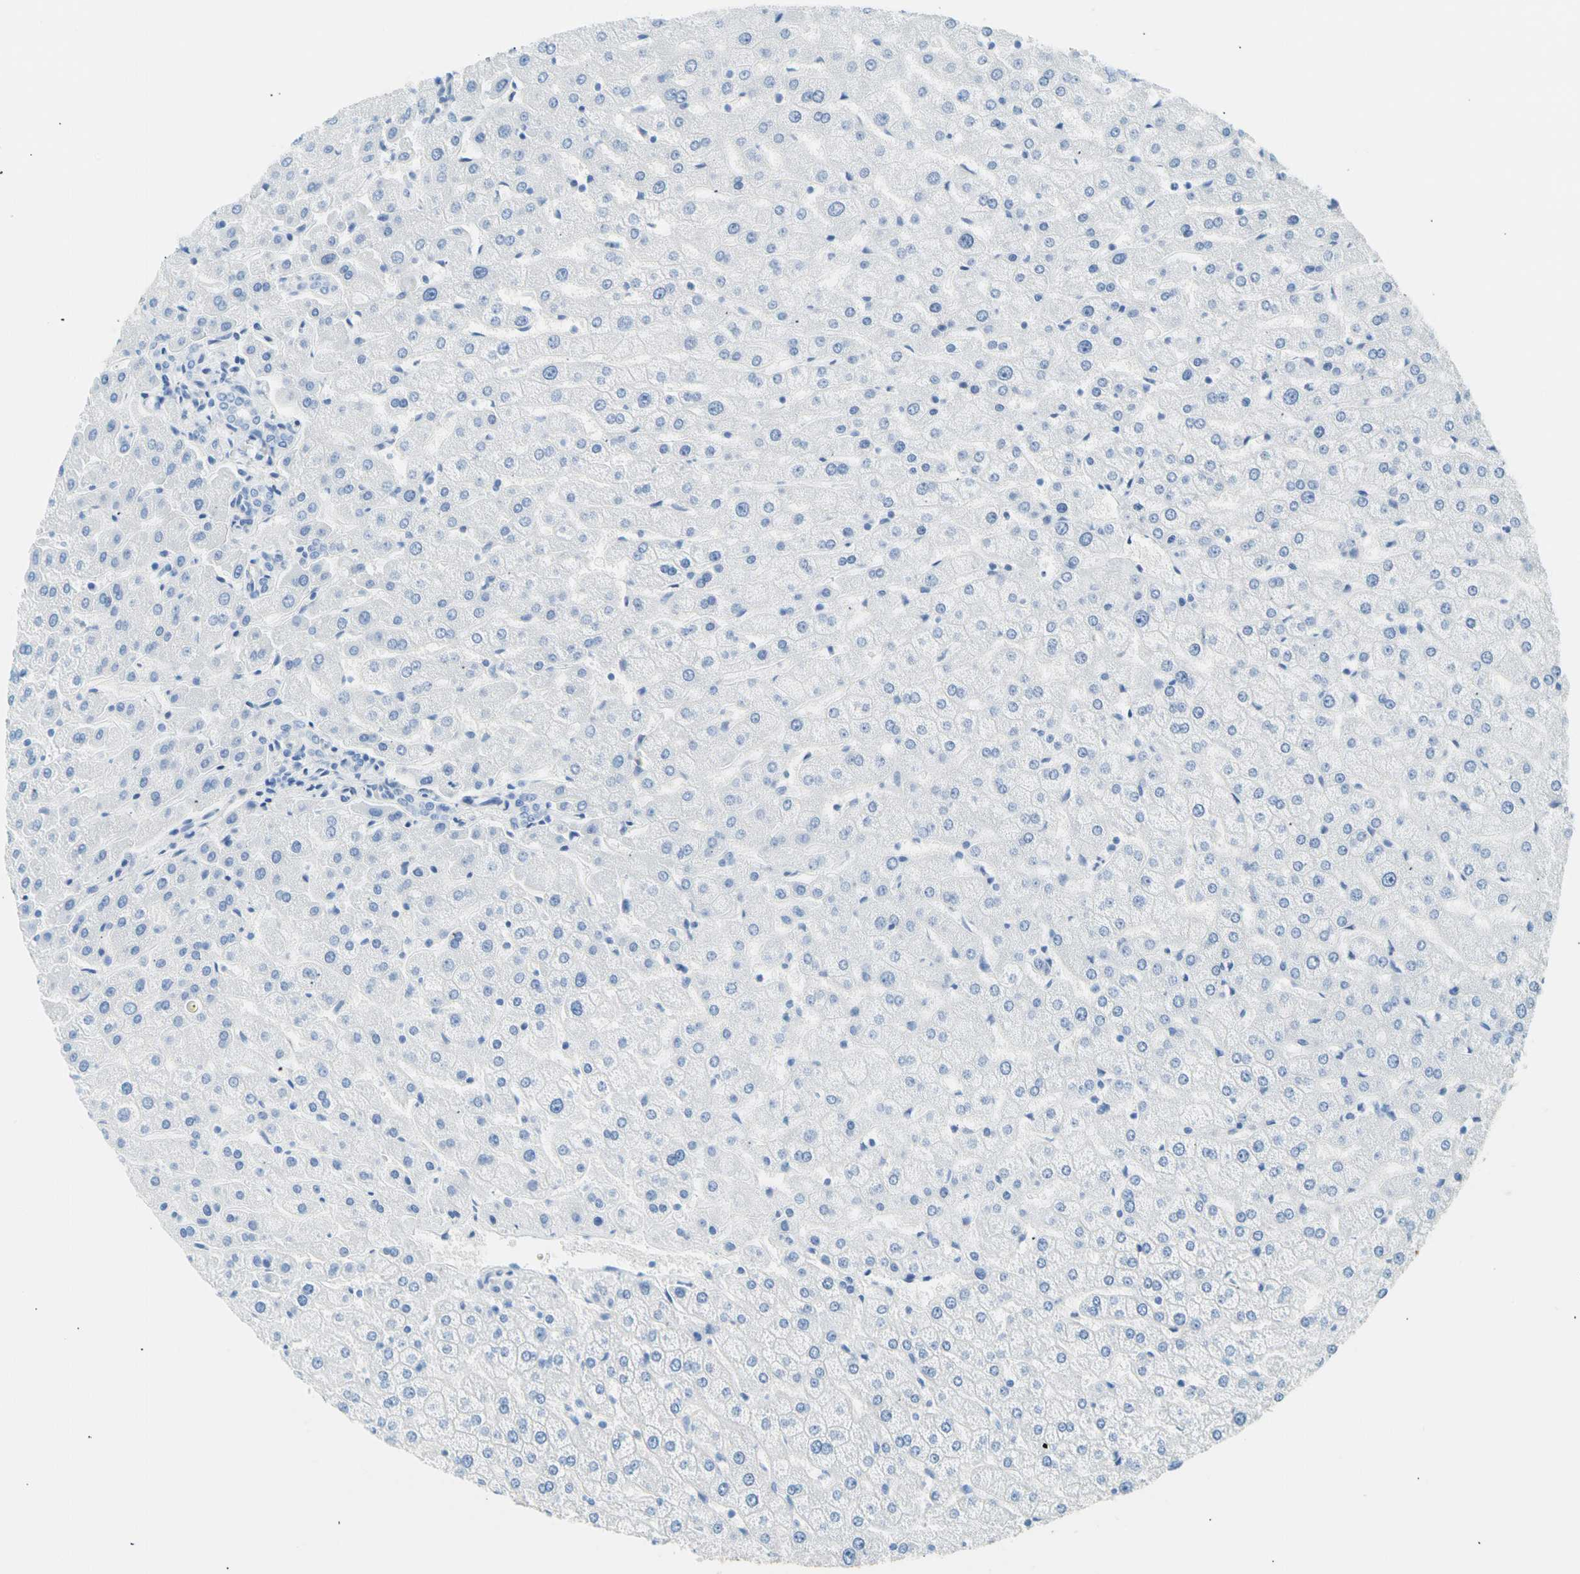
{"staining": {"intensity": "negative", "quantity": "none", "location": "none"}, "tissue": "liver", "cell_type": "Cholangiocytes", "image_type": "normal", "snomed": [{"axis": "morphology", "description": "Normal tissue, NOS"}, {"axis": "morphology", "description": "Fibrosis, NOS"}, {"axis": "topography", "description": "Liver"}], "caption": "This is a micrograph of immunohistochemistry (IHC) staining of benign liver, which shows no expression in cholangiocytes. Nuclei are stained in blue.", "gene": "CEL", "patient": {"sex": "female", "age": 29}}